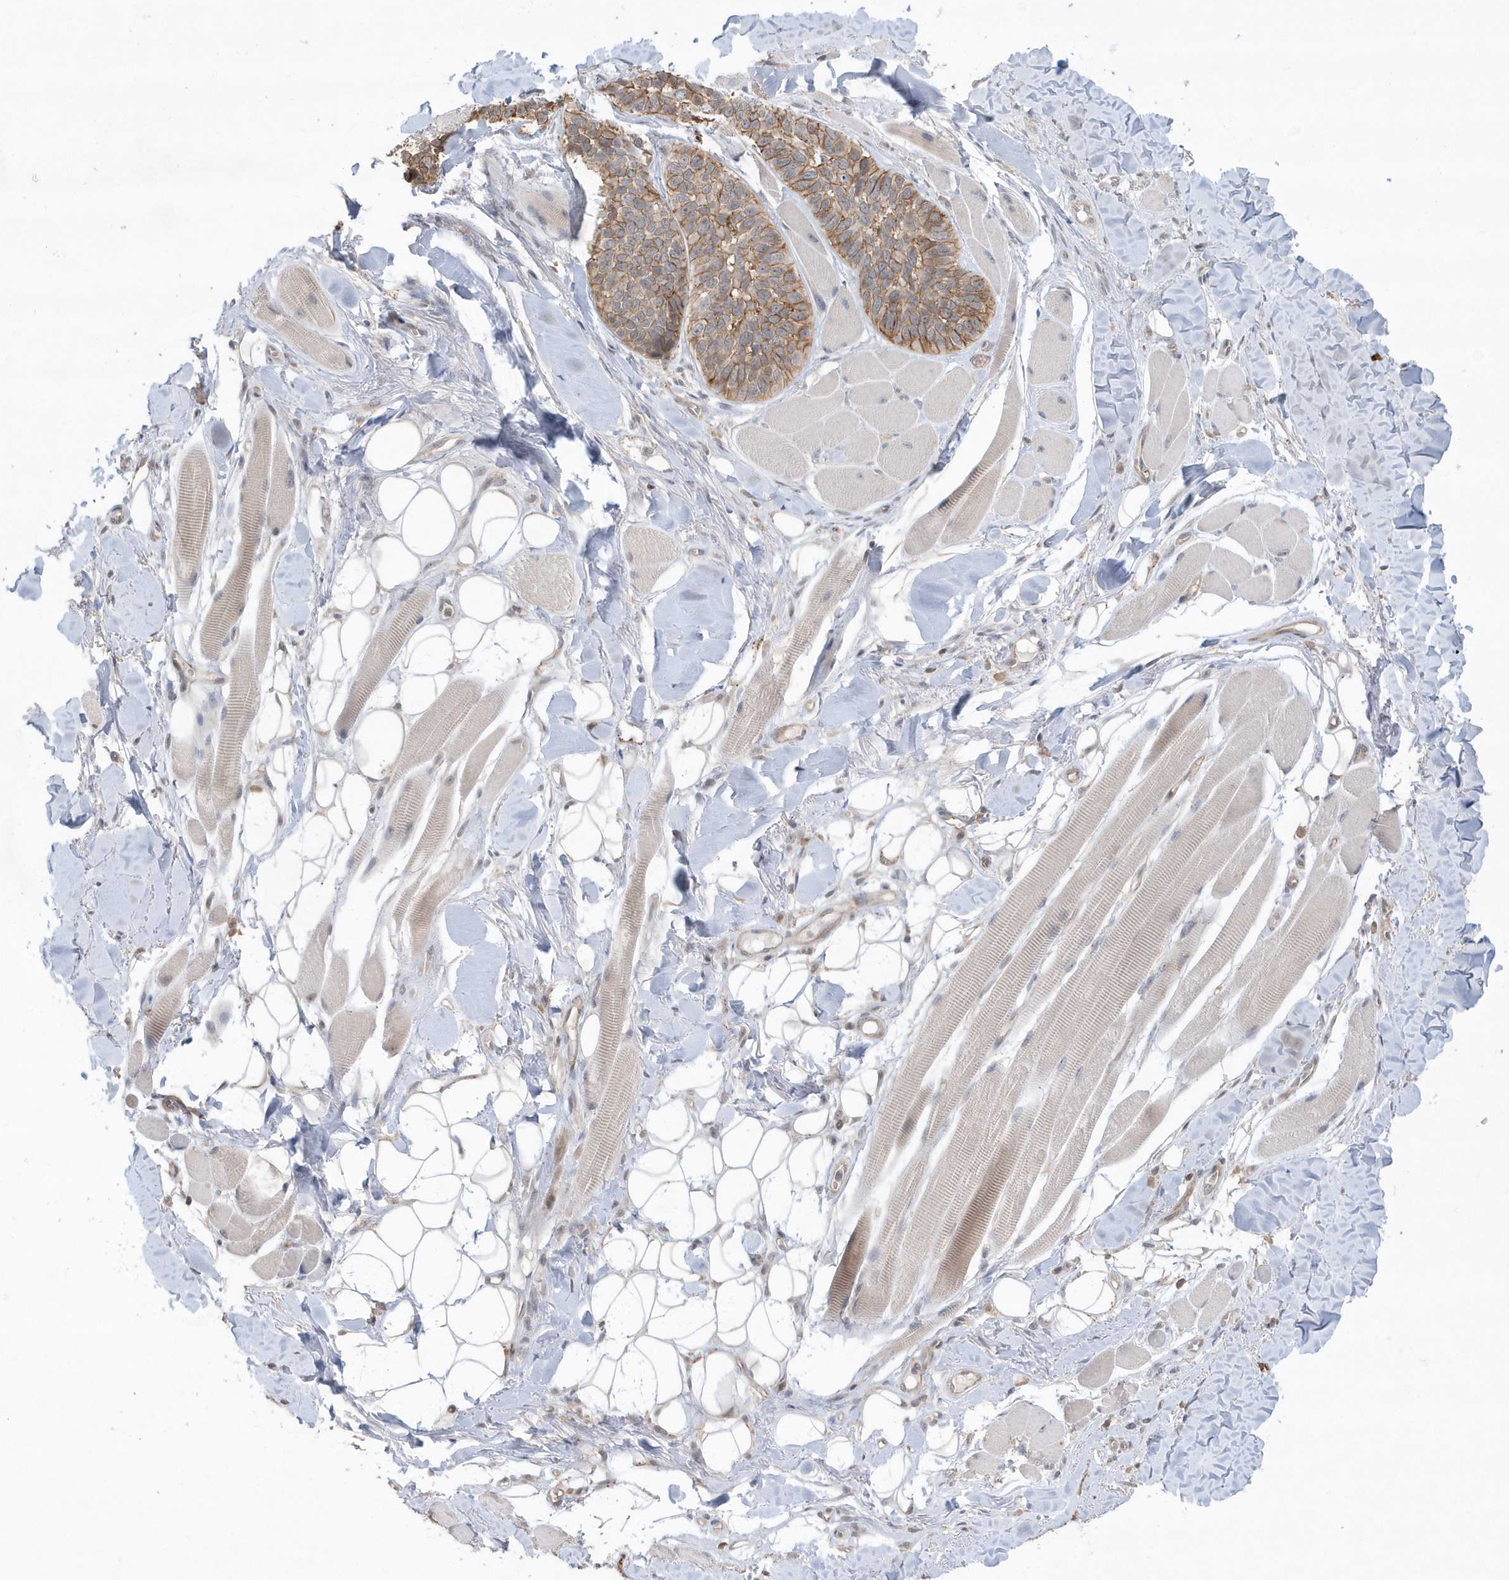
{"staining": {"intensity": "moderate", "quantity": ">75%", "location": "cytoplasmic/membranous"}, "tissue": "skin cancer", "cell_type": "Tumor cells", "image_type": "cancer", "snomed": [{"axis": "morphology", "description": "Basal cell carcinoma"}, {"axis": "topography", "description": "Skin"}], "caption": "Basal cell carcinoma (skin) stained with a brown dye displays moderate cytoplasmic/membranous positive expression in approximately >75% of tumor cells.", "gene": "CRIP3", "patient": {"sex": "male", "age": 62}}